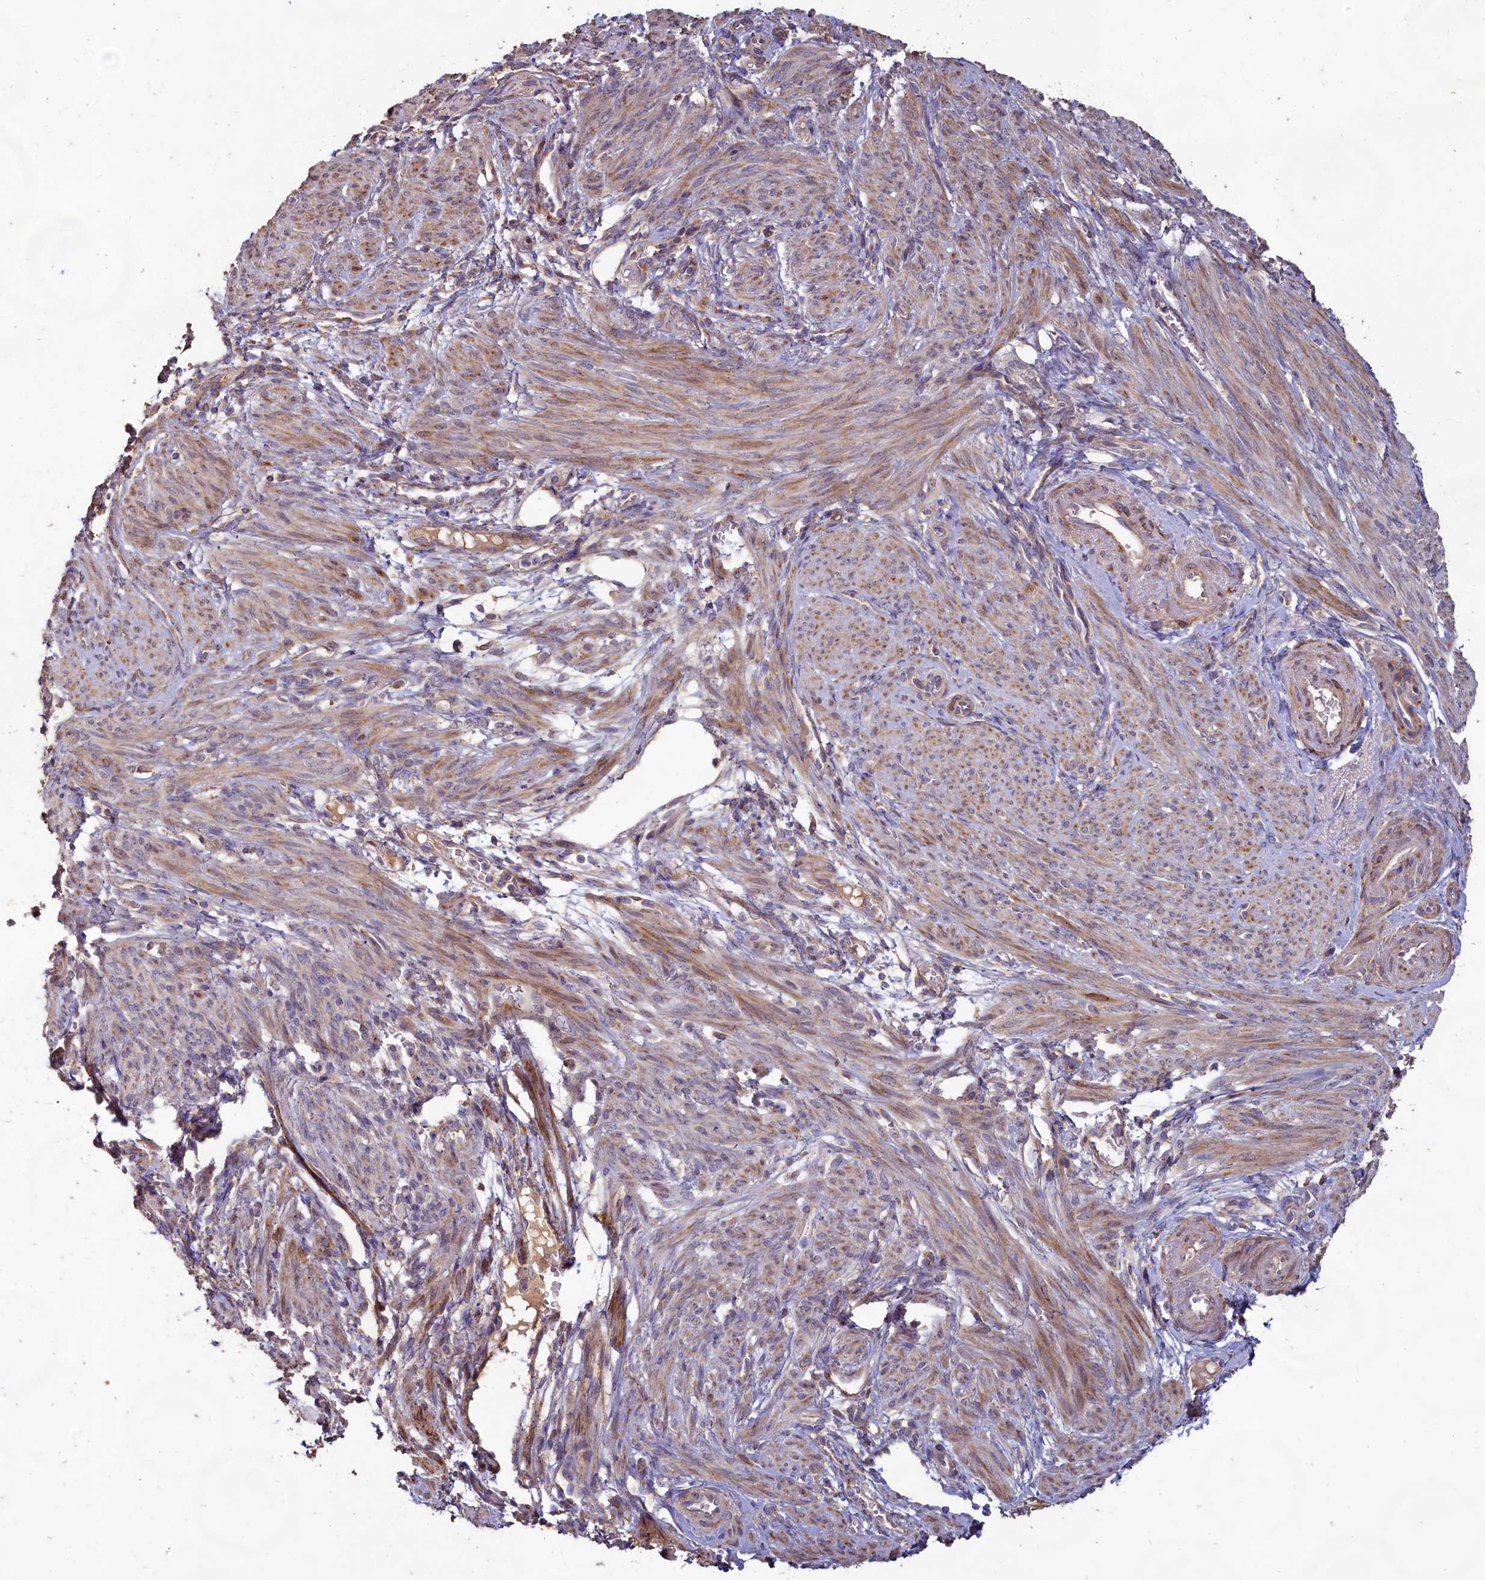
{"staining": {"intensity": "moderate", "quantity": "25%-75%", "location": "cytoplasmic/membranous"}, "tissue": "smooth muscle", "cell_type": "Smooth muscle cells", "image_type": "normal", "snomed": [{"axis": "morphology", "description": "Normal tissue, NOS"}, {"axis": "topography", "description": "Smooth muscle"}], "caption": "Moderate cytoplasmic/membranous expression is identified in about 25%-75% of smooth muscle cells in unremarkable smooth muscle.", "gene": "FUNDC1", "patient": {"sex": "female", "age": 39}}